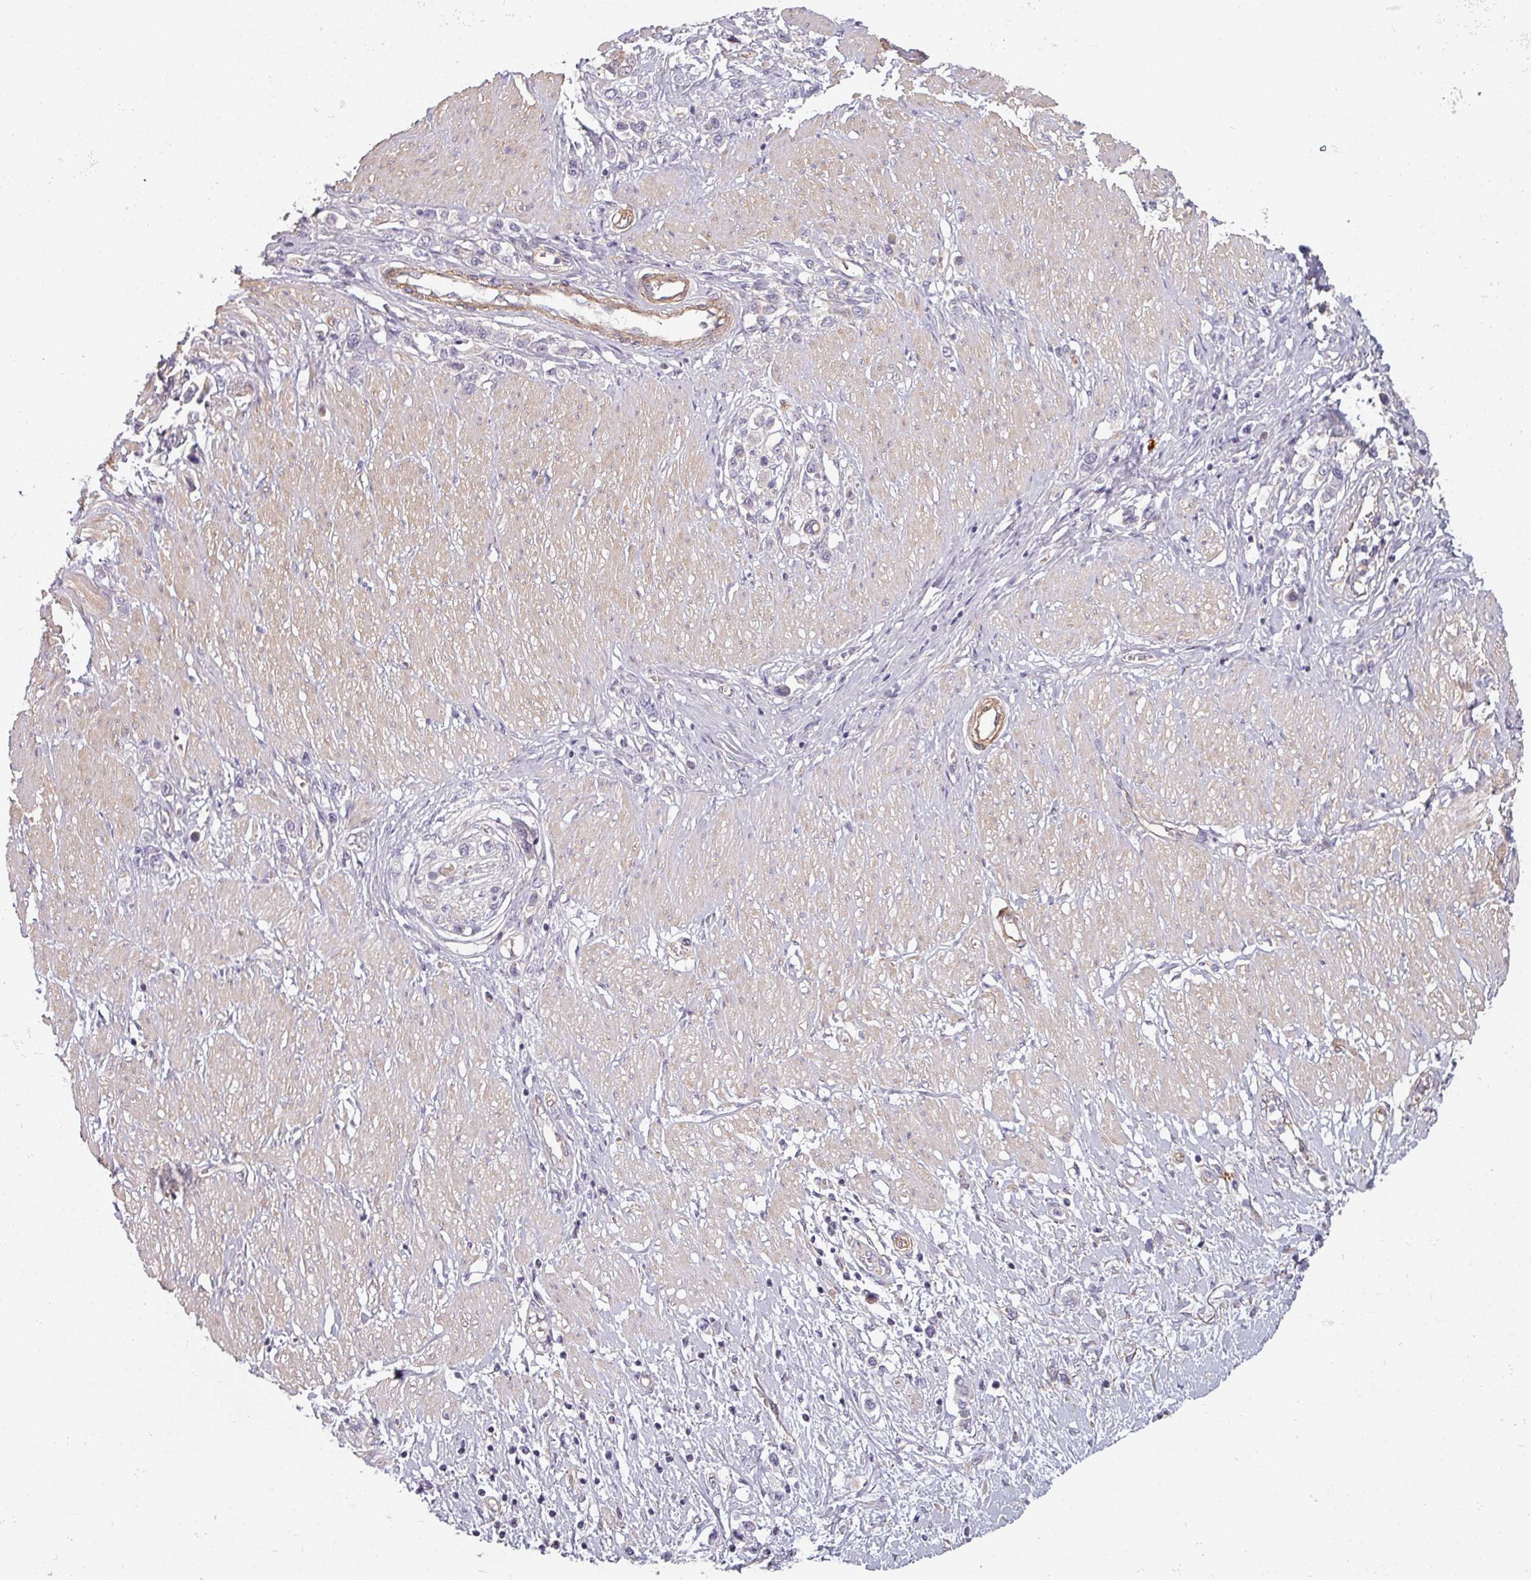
{"staining": {"intensity": "negative", "quantity": "none", "location": "none"}, "tissue": "stomach cancer", "cell_type": "Tumor cells", "image_type": "cancer", "snomed": [{"axis": "morphology", "description": "Normal tissue, NOS"}, {"axis": "morphology", "description": "Adenocarcinoma, NOS"}, {"axis": "topography", "description": "Stomach, upper"}, {"axis": "topography", "description": "Stomach"}], "caption": "Protein analysis of adenocarcinoma (stomach) exhibits no significant expression in tumor cells. (DAB immunohistochemistry (IHC) visualized using brightfield microscopy, high magnification).", "gene": "C4BPB", "patient": {"sex": "female", "age": 65}}